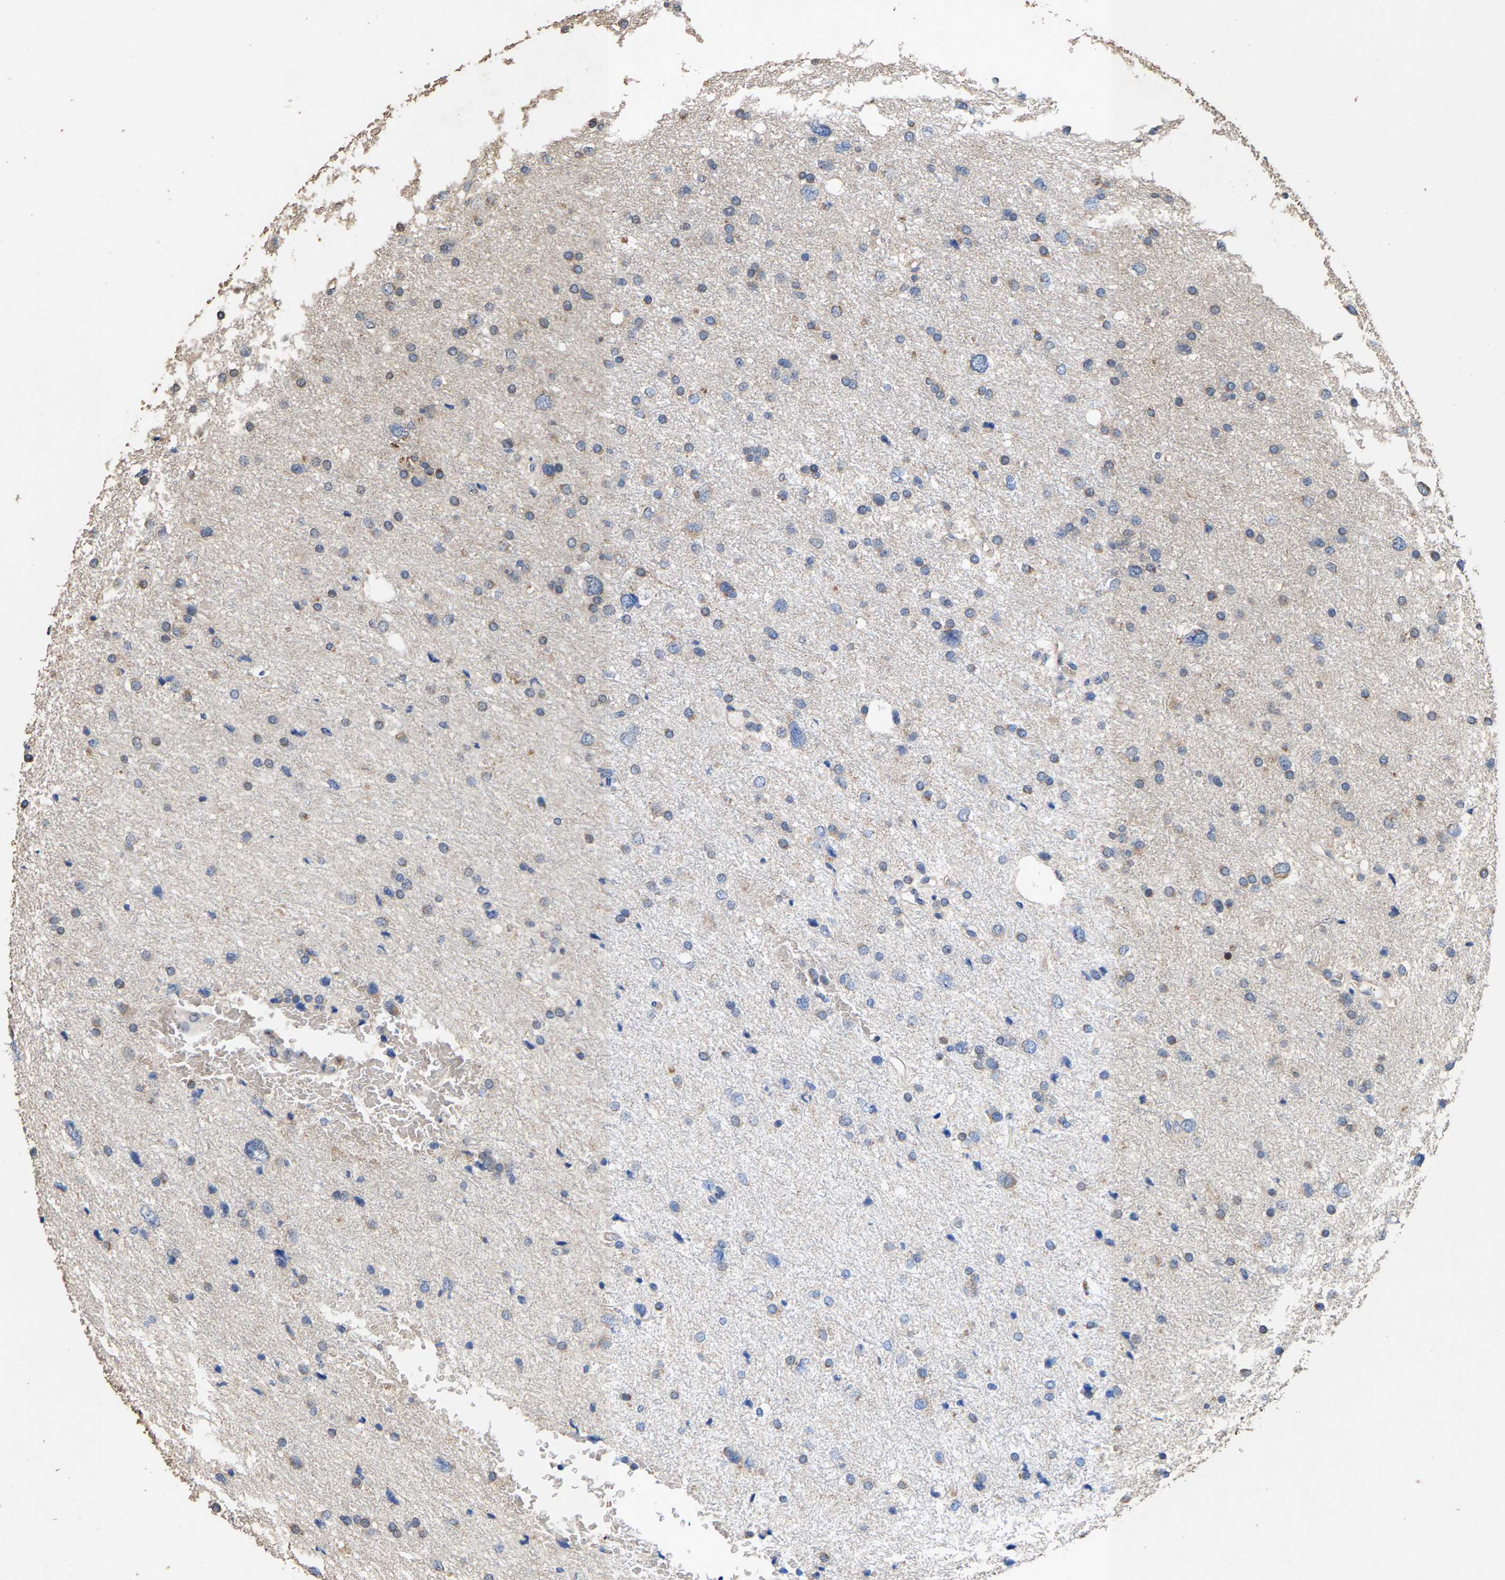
{"staining": {"intensity": "negative", "quantity": "none", "location": "none"}, "tissue": "glioma", "cell_type": "Tumor cells", "image_type": "cancer", "snomed": [{"axis": "morphology", "description": "Glioma, malignant, Low grade"}, {"axis": "topography", "description": "Brain"}], "caption": "Image shows no significant protein expression in tumor cells of malignant glioma (low-grade). Nuclei are stained in blue.", "gene": "TDRKH", "patient": {"sex": "female", "age": 37}}